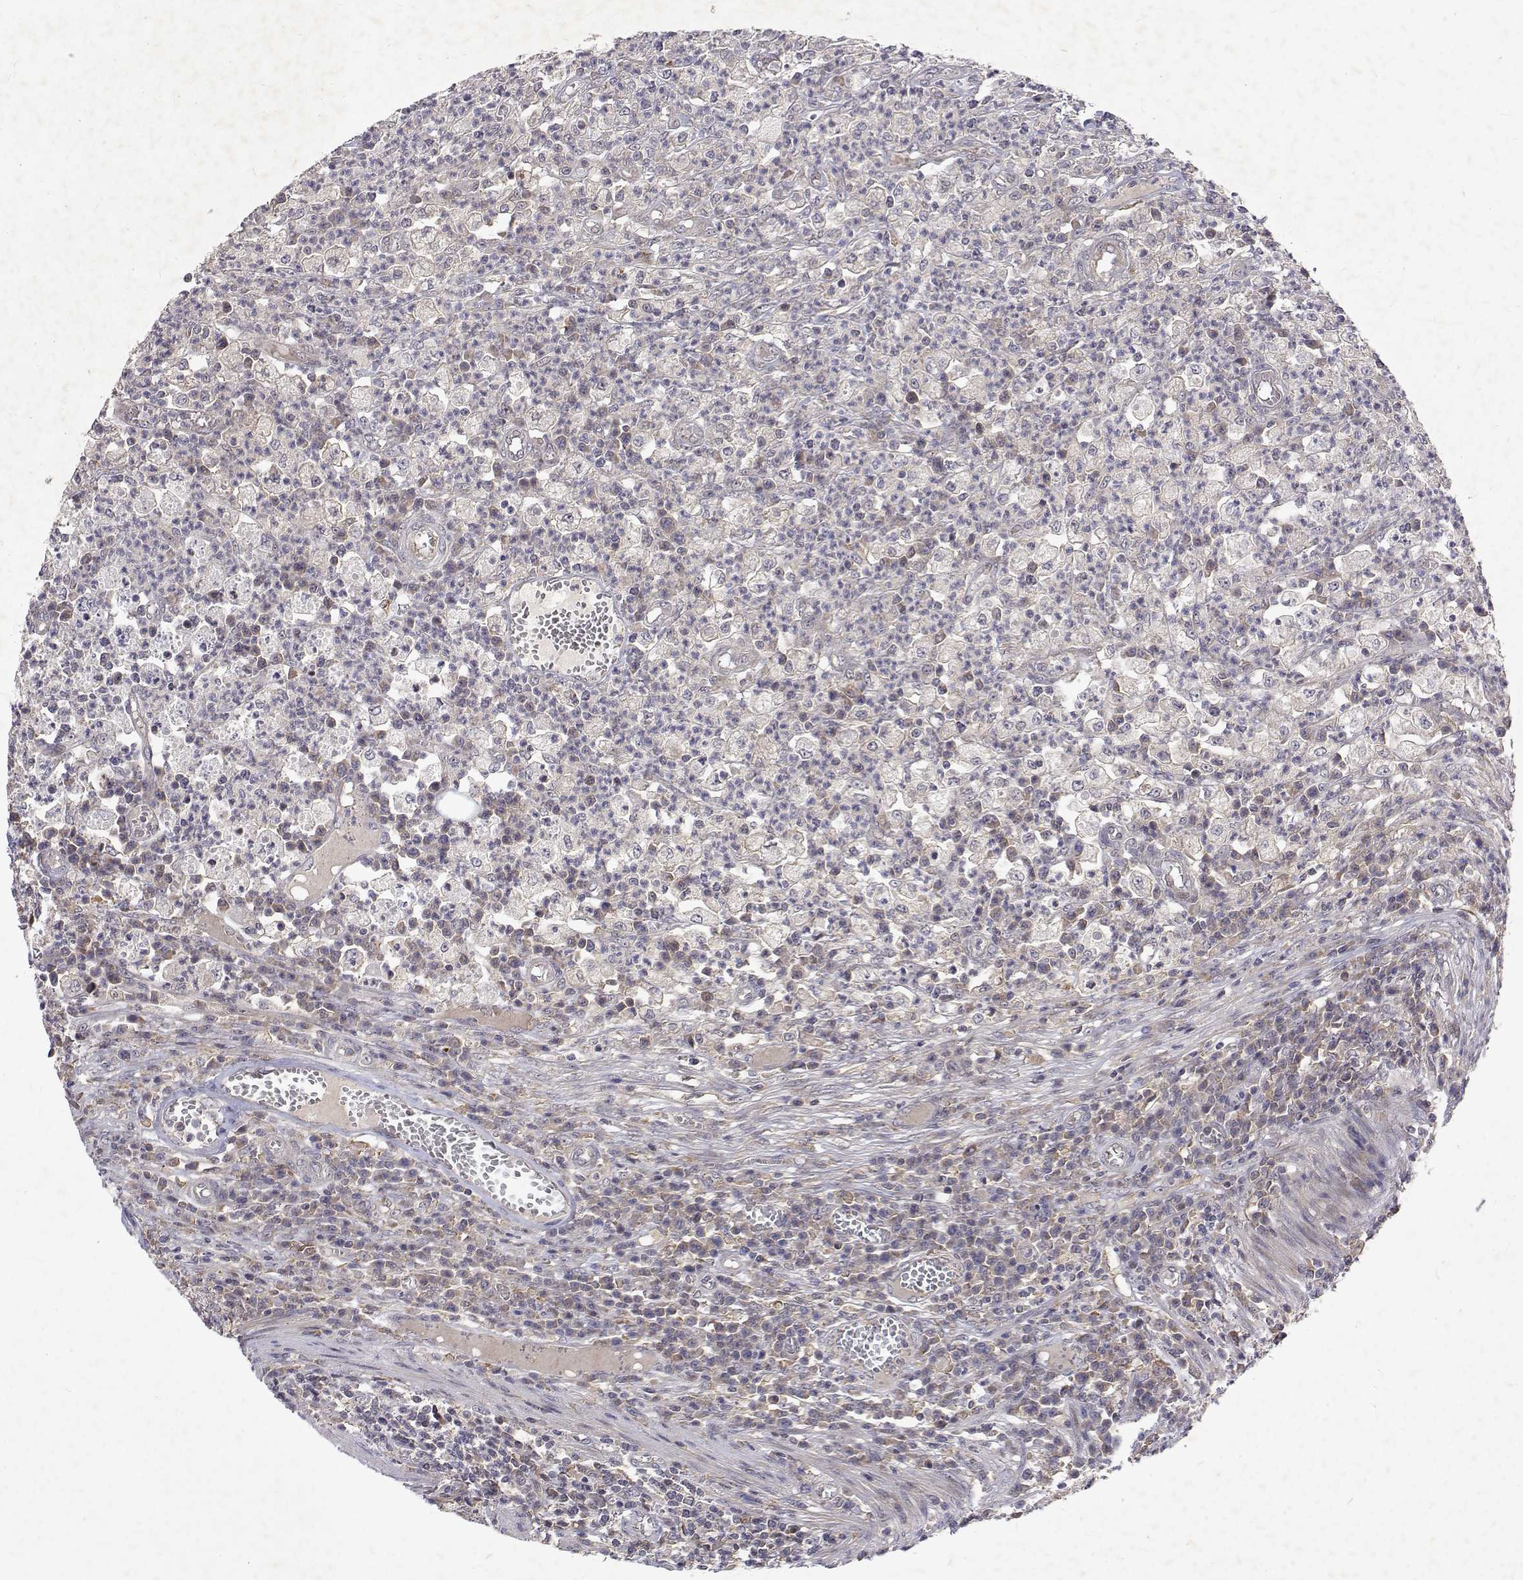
{"staining": {"intensity": "negative", "quantity": "none", "location": "none"}, "tissue": "colorectal cancer", "cell_type": "Tumor cells", "image_type": "cancer", "snomed": [{"axis": "morphology", "description": "Normal tissue, NOS"}, {"axis": "morphology", "description": "Adenocarcinoma, NOS"}, {"axis": "topography", "description": "Colon"}], "caption": "An immunohistochemistry histopathology image of colorectal cancer is shown. There is no staining in tumor cells of colorectal cancer. (DAB (3,3'-diaminobenzidine) immunohistochemistry (IHC) visualized using brightfield microscopy, high magnification).", "gene": "ALKBH8", "patient": {"sex": "male", "age": 65}}